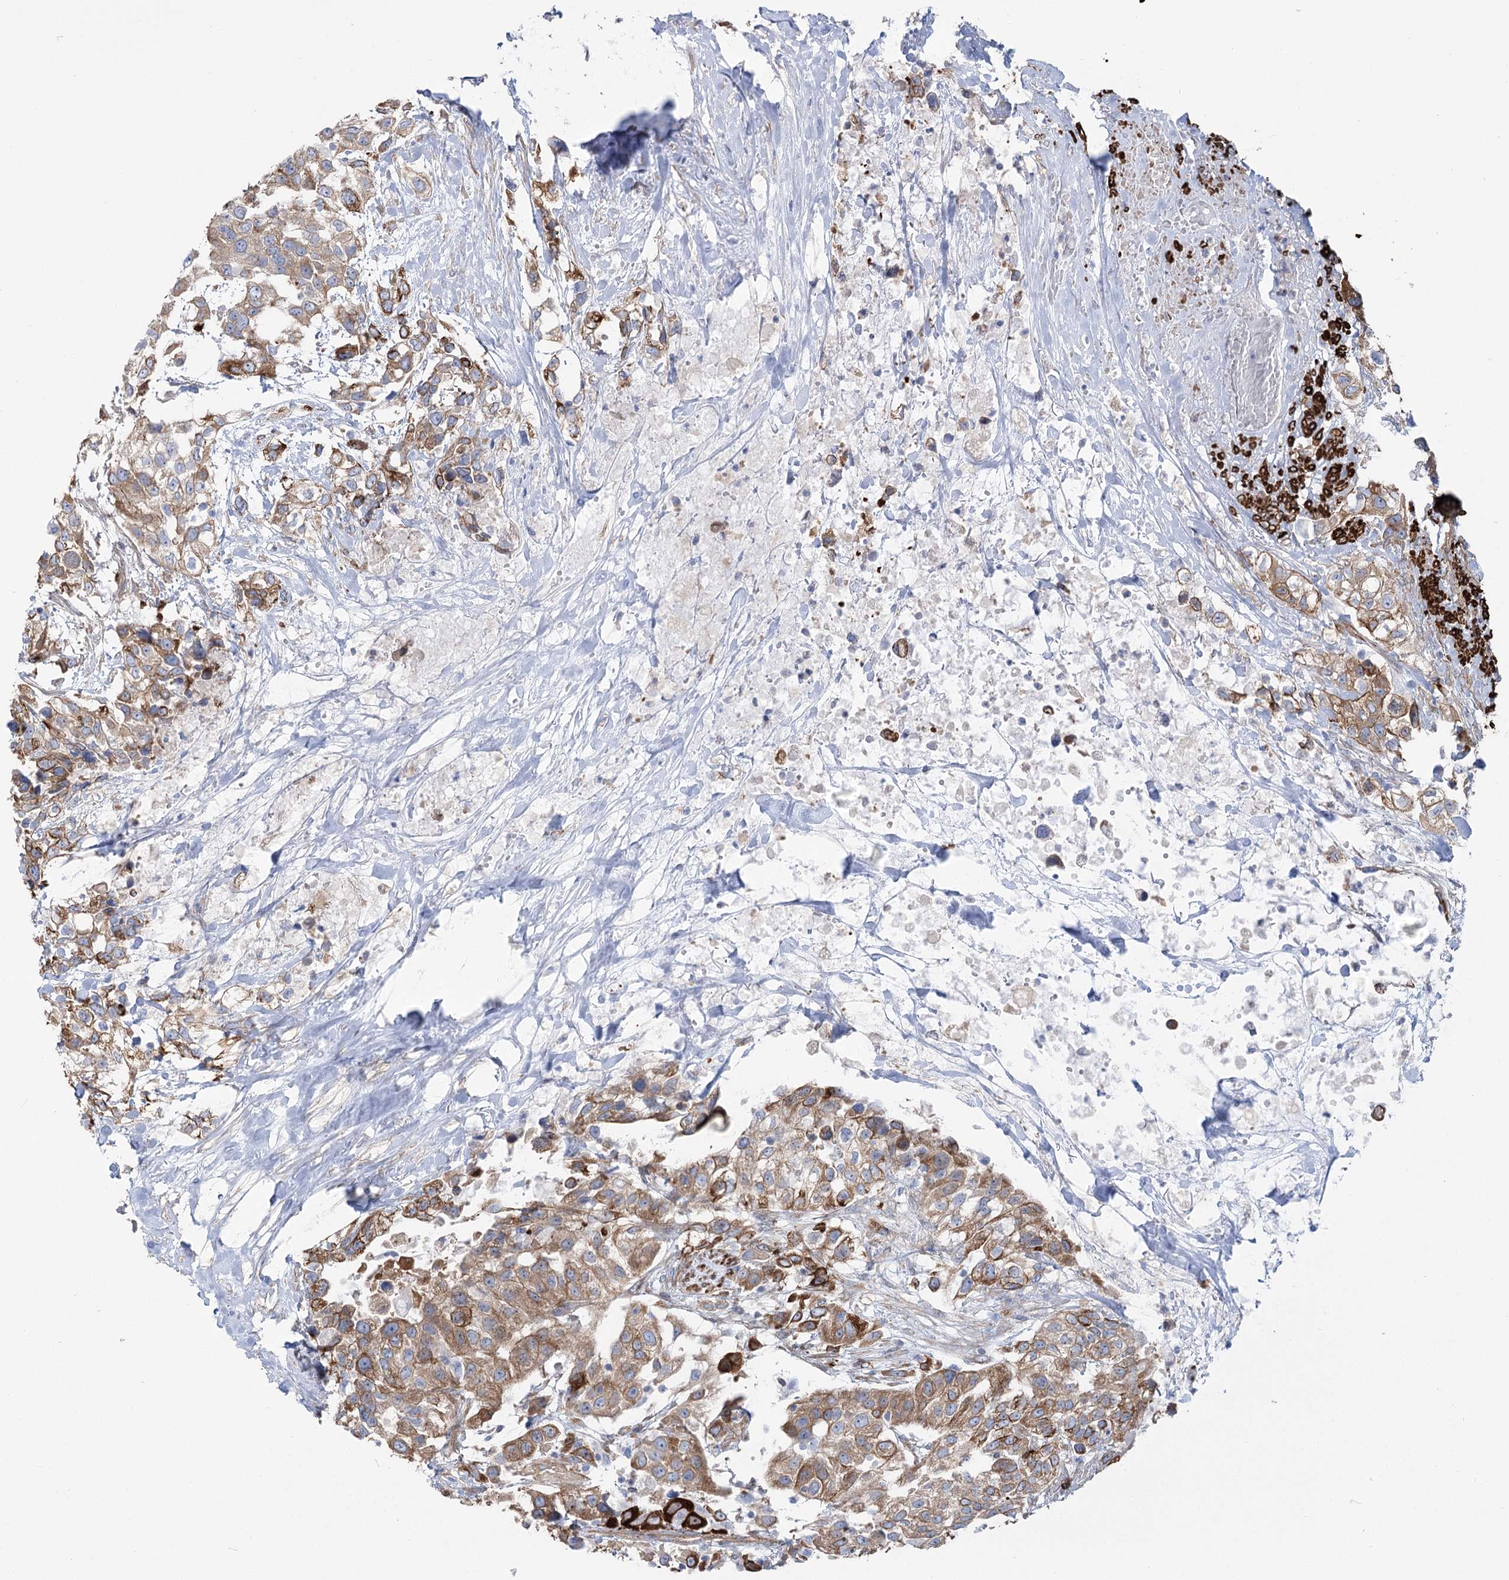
{"staining": {"intensity": "moderate", "quantity": ">75%", "location": "cytoplasmic/membranous"}, "tissue": "urothelial cancer", "cell_type": "Tumor cells", "image_type": "cancer", "snomed": [{"axis": "morphology", "description": "Urothelial carcinoma, High grade"}, {"axis": "topography", "description": "Urinary bladder"}], "caption": "Brown immunohistochemical staining in high-grade urothelial carcinoma demonstrates moderate cytoplasmic/membranous expression in approximately >75% of tumor cells.", "gene": "PLEKHA5", "patient": {"sex": "female", "age": 80}}